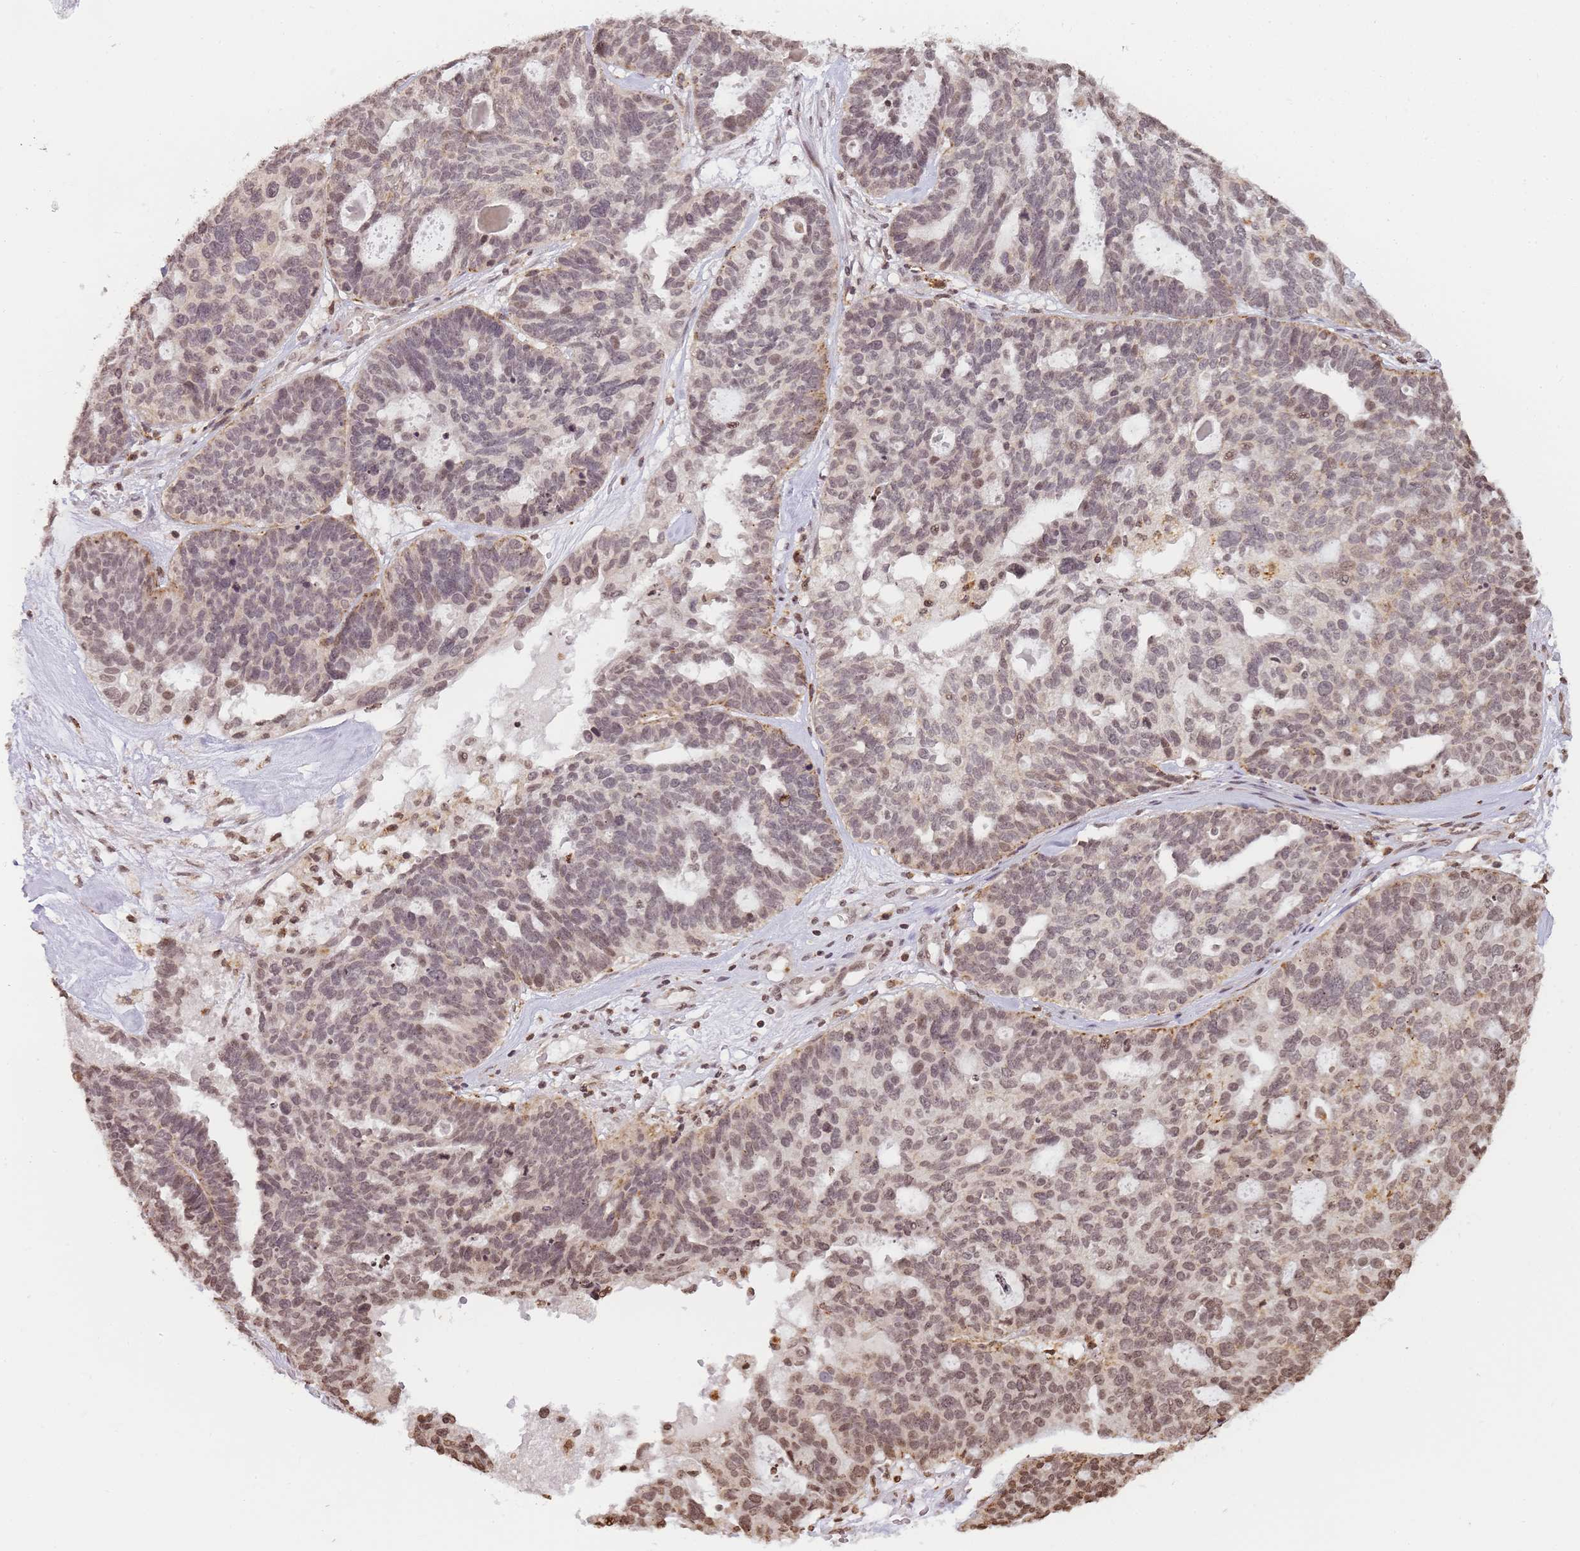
{"staining": {"intensity": "moderate", "quantity": "25%-75%", "location": "nuclear"}, "tissue": "ovarian cancer", "cell_type": "Tumor cells", "image_type": "cancer", "snomed": [{"axis": "morphology", "description": "Cystadenocarcinoma, serous, NOS"}, {"axis": "topography", "description": "Ovary"}], "caption": "The image exhibits staining of ovarian serous cystadenocarcinoma, revealing moderate nuclear protein staining (brown color) within tumor cells.", "gene": "WWTR1", "patient": {"sex": "female", "age": 59}}